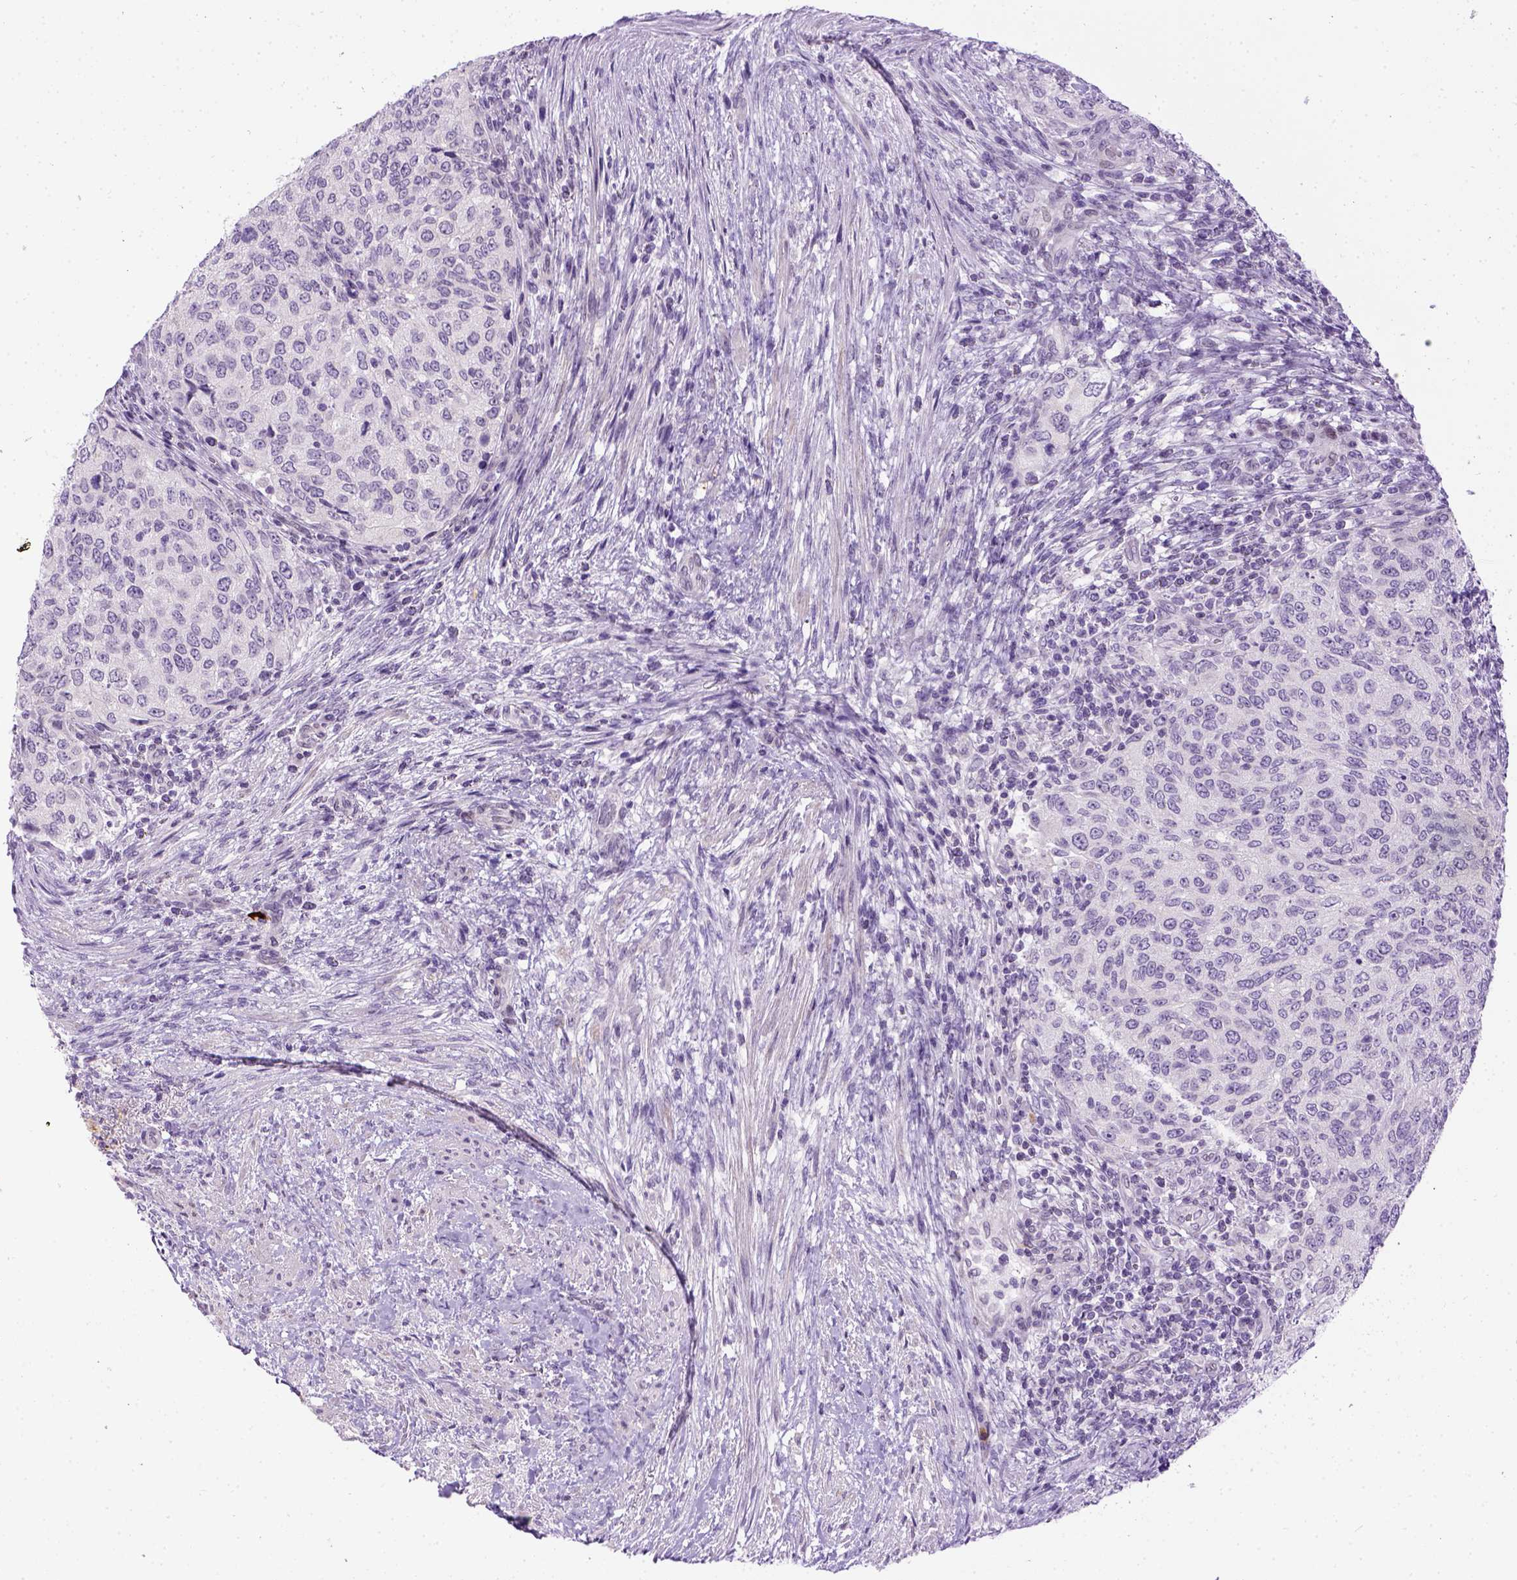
{"staining": {"intensity": "negative", "quantity": "none", "location": "none"}, "tissue": "urothelial cancer", "cell_type": "Tumor cells", "image_type": "cancer", "snomed": [{"axis": "morphology", "description": "Urothelial carcinoma, High grade"}, {"axis": "topography", "description": "Urinary bladder"}], "caption": "Tumor cells are negative for brown protein staining in urothelial cancer.", "gene": "FAM184B", "patient": {"sex": "female", "age": 78}}